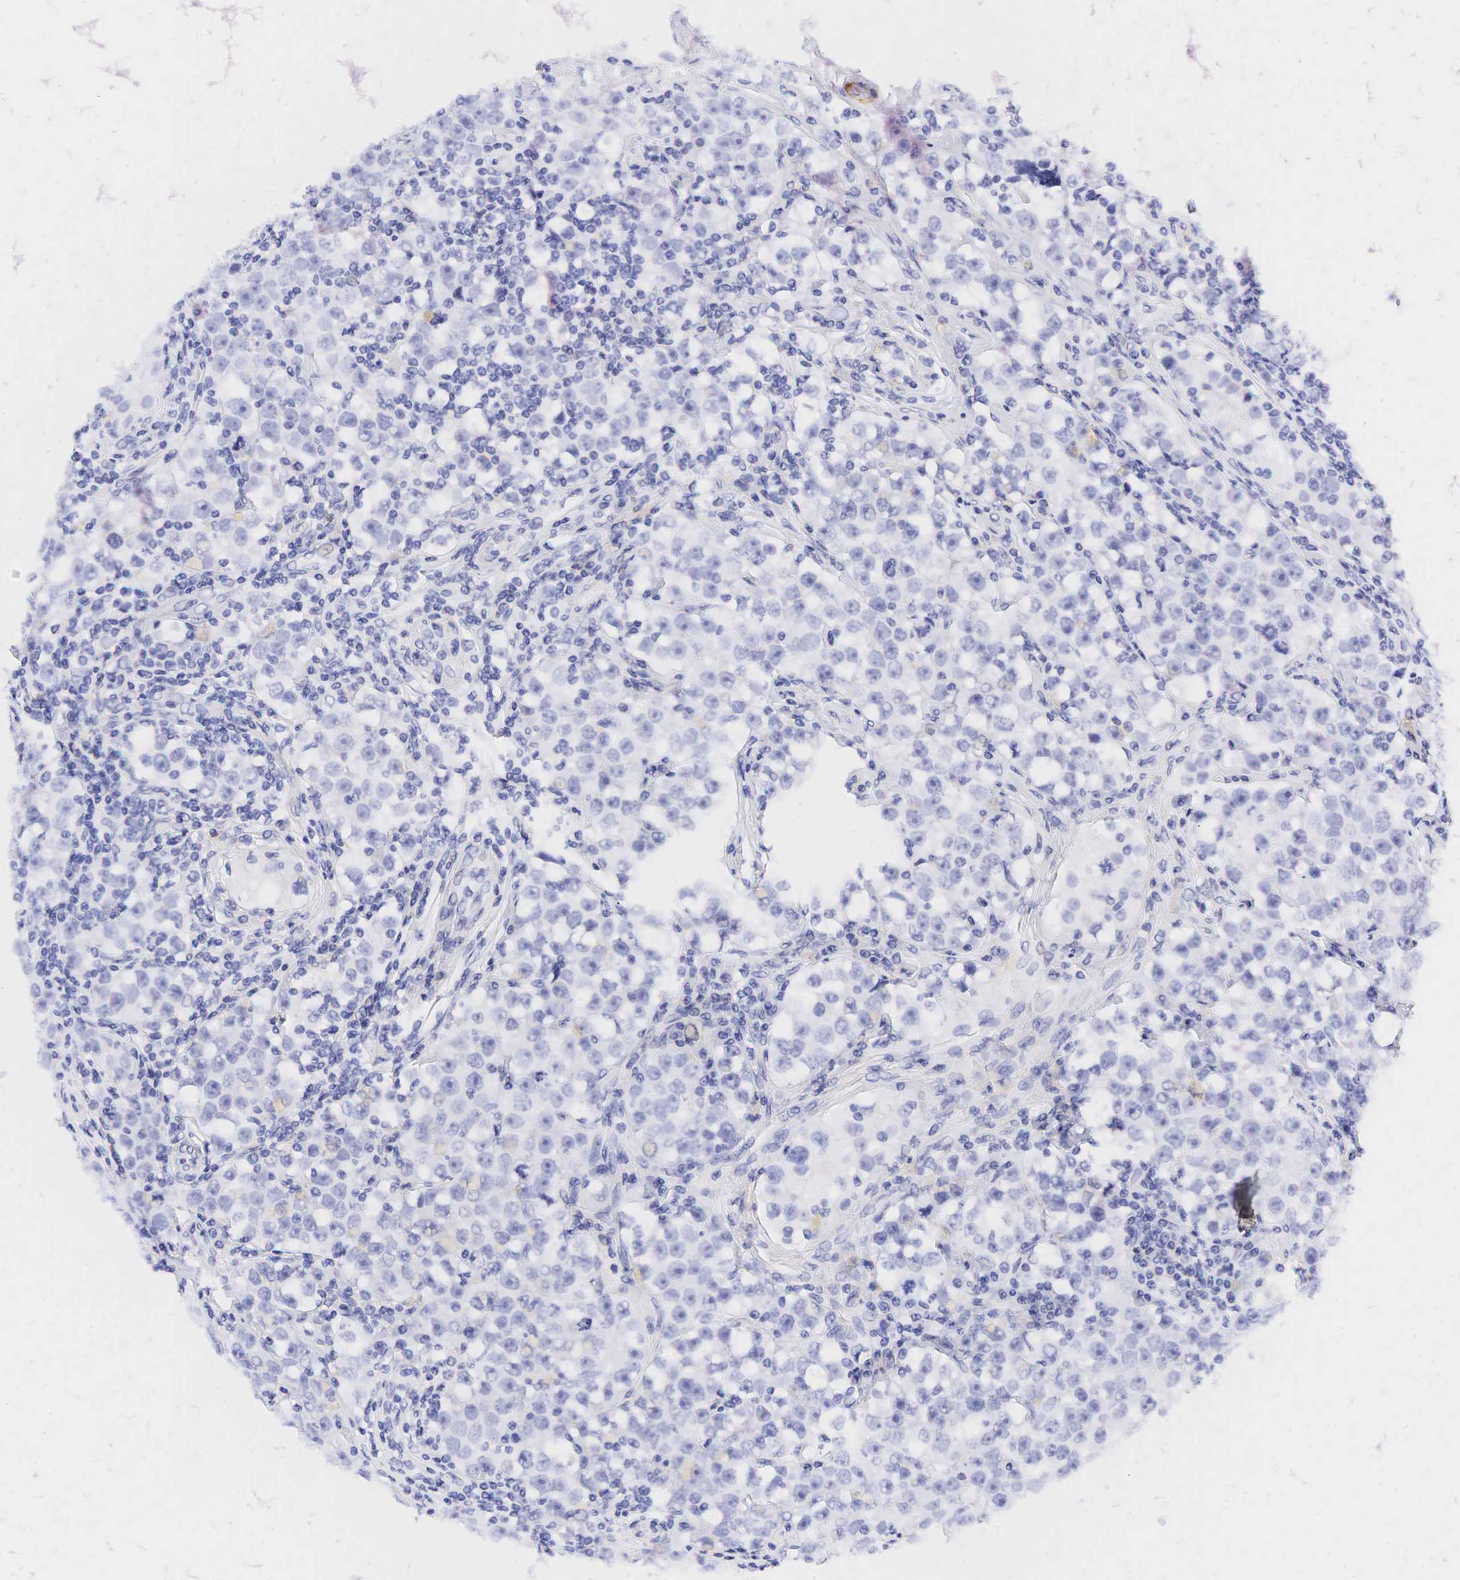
{"staining": {"intensity": "negative", "quantity": "none", "location": "none"}, "tissue": "testis cancer", "cell_type": "Tumor cells", "image_type": "cancer", "snomed": [{"axis": "morphology", "description": "Seminoma, NOS"}, {"axis": "topography", "description": "Testis"}], "caption": "Image shows no significant protein staining in tumor cells of testis cancer.", "gene": "CALD1", "patient": {"sex": "male", "age": 32}}